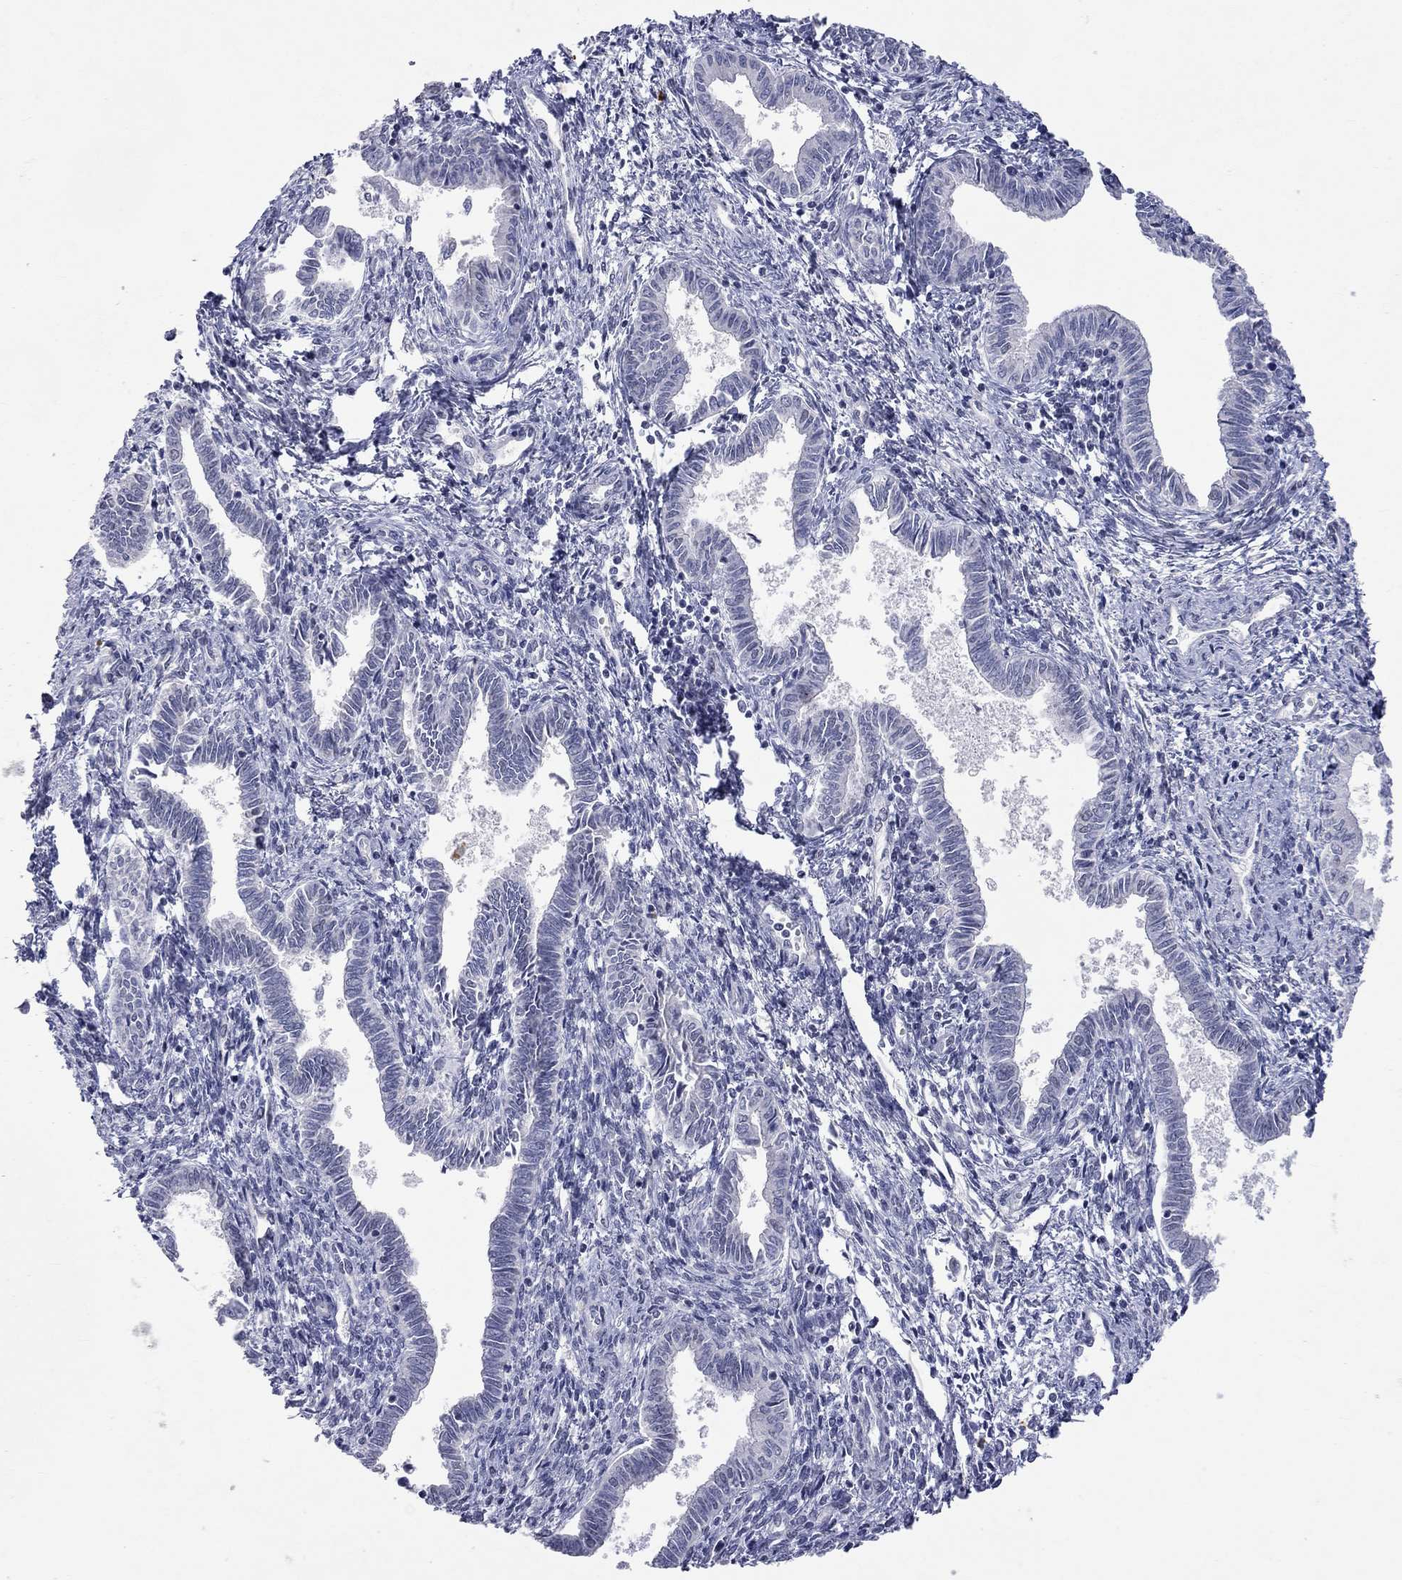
{"staining": {"intensity": "negative", "quantity": "none", "location": "none"}, "tissue": "cervical cancer", "cell_type": "Tumor cells", "image_type": "cancer", "snomed": [{"axis": "morphology", "description": "Adenocarcinoma, NOS"}, {"axis": "topography", "description": "Cervix"}], "caption": "There is no significant expression in tumor cells of cervical cancer.", "gene": "TMEM143", "patient": {"sex": "female", "age": 42}}